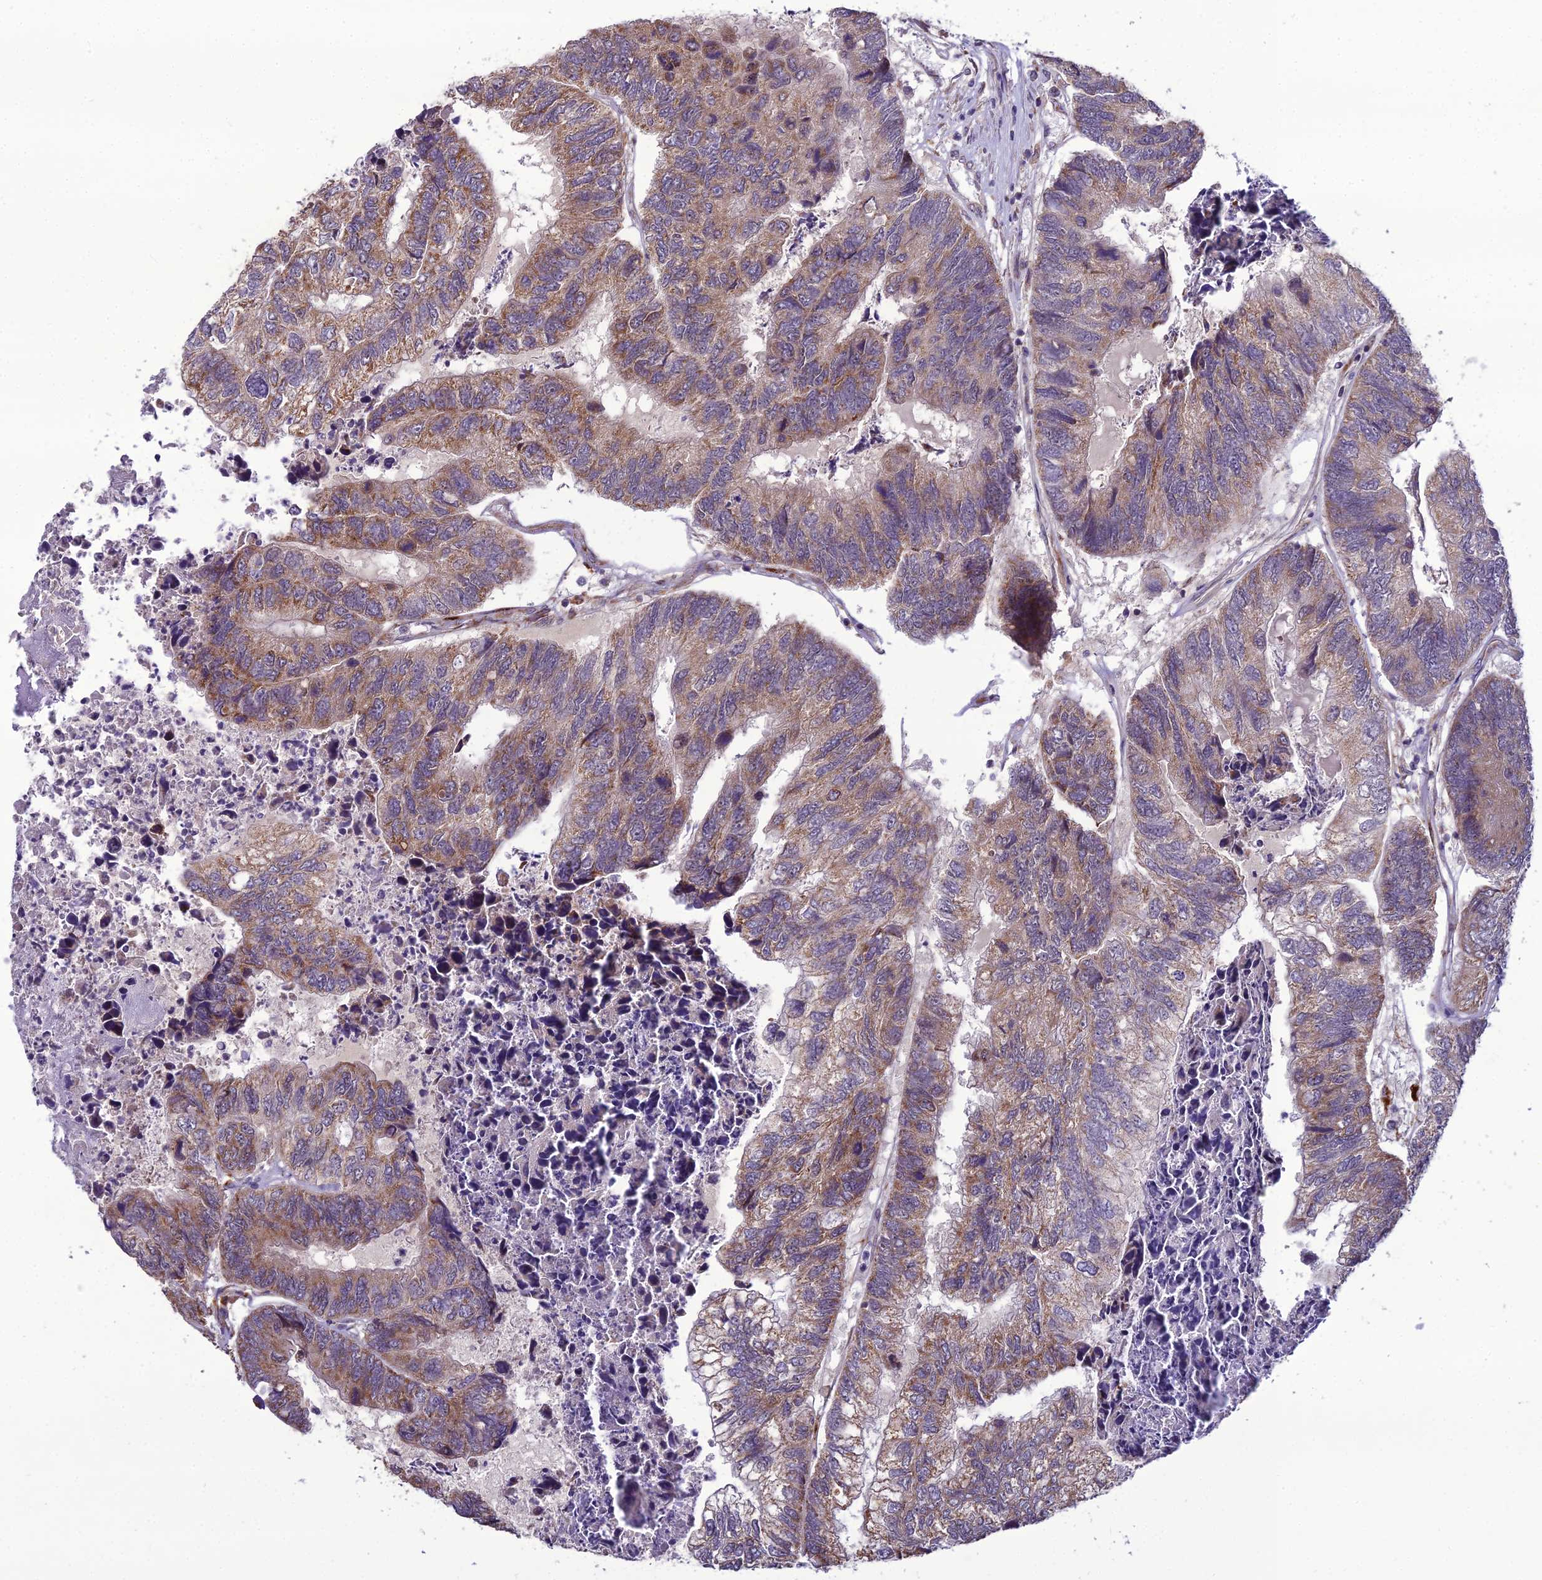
{"staining": {"intensity": "moderate", "quantity": ">75%", "location": "cytoplasmic/membranous"}, "tissue": "colorectal cancer", "cell_type": "Tumor cells", "image_type": "cancer", "snomed": [{"axis": "morphology", "description": "Adenocarcinoma, NOS"}, {"axis": "topography", "description": "Colon"}], "caption": "Brown immunohistochemical staining in human colorectal adenocarcinoma shows moderate cytoplasmic/membranous positivity in approximately >75% of tumor cells.", "gene": "NODAL", "patient": {"sex": "female", "age": 67}}